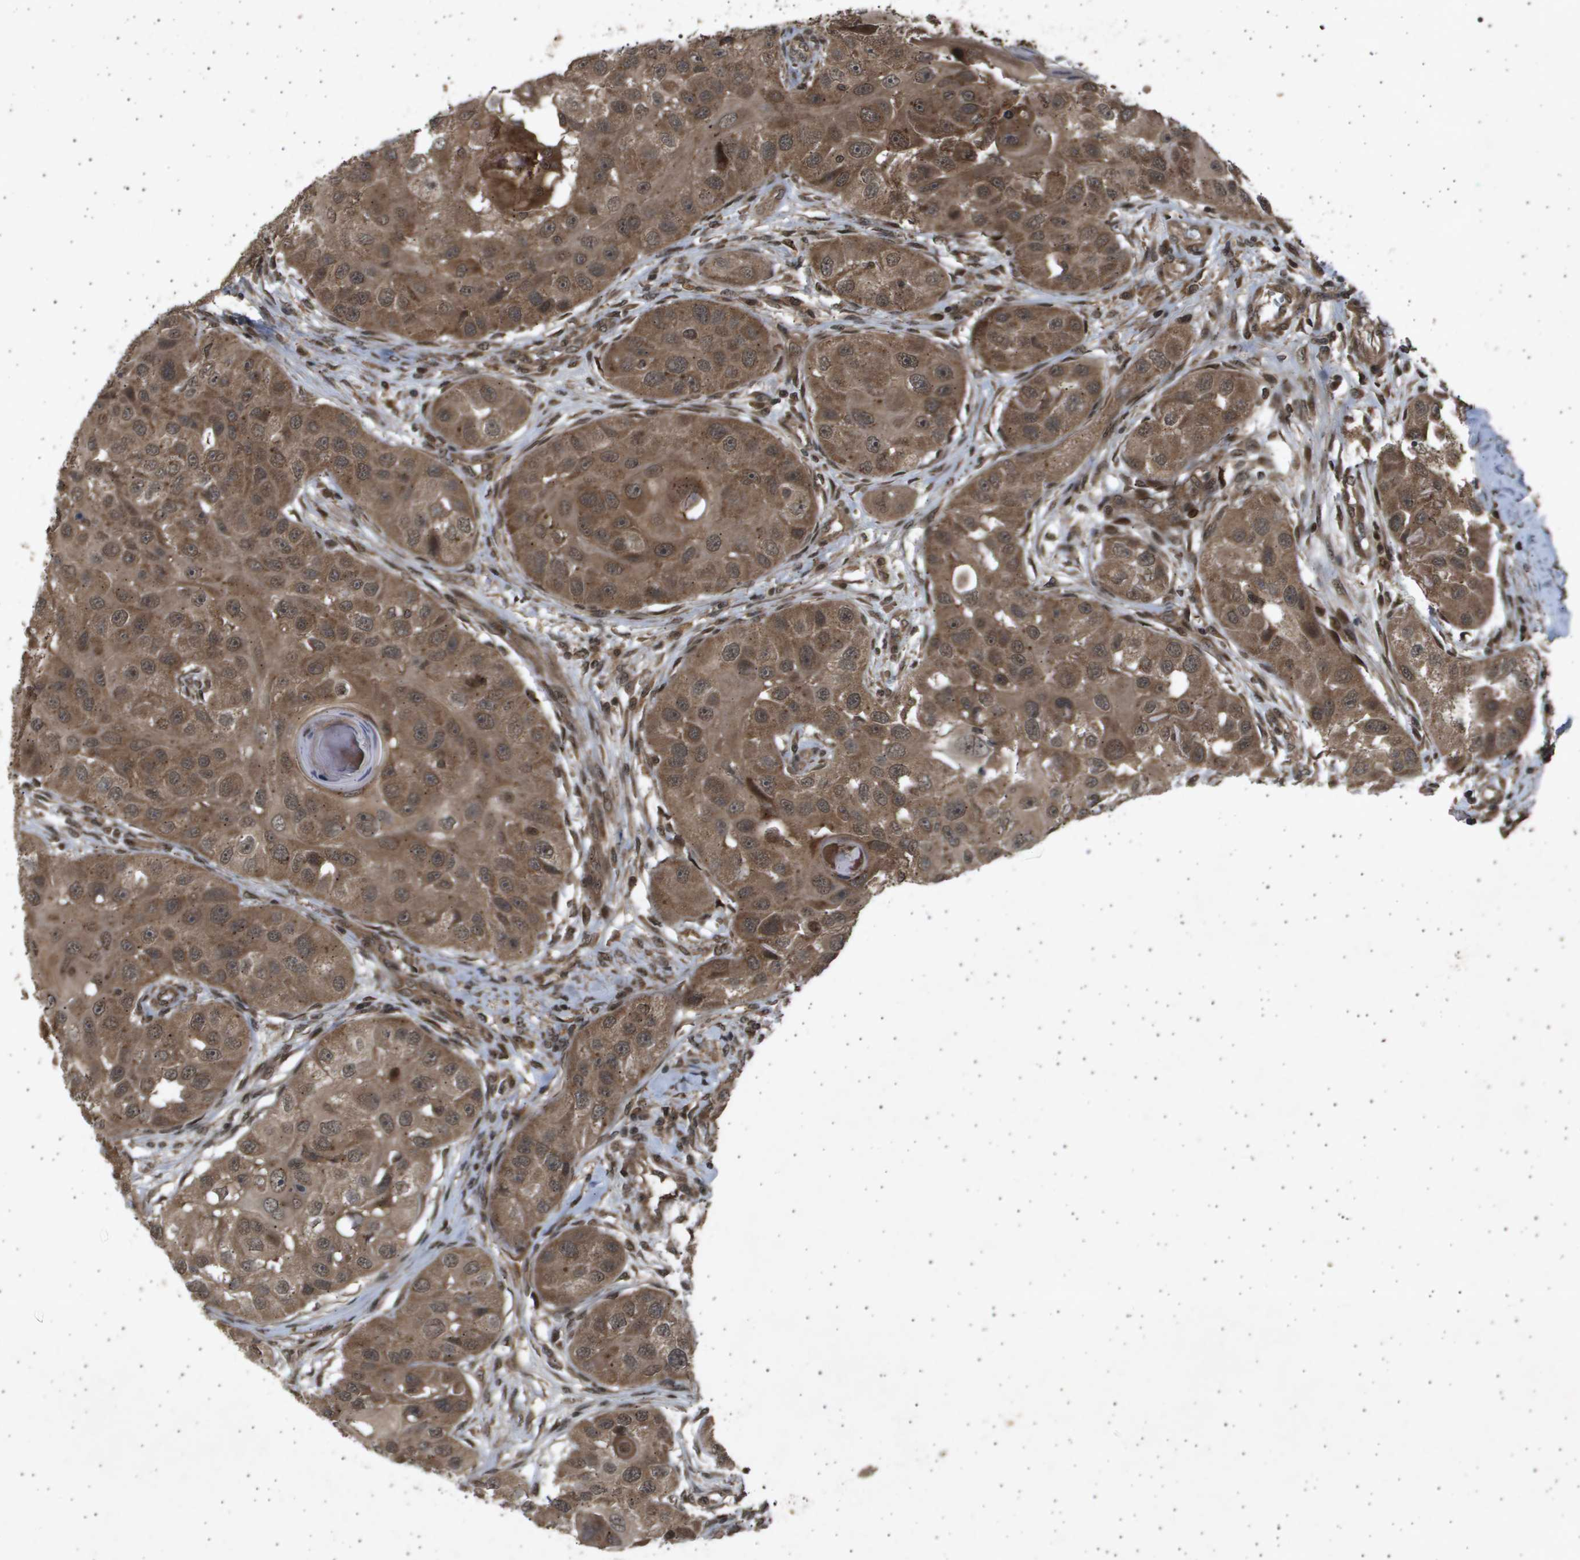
{"staining": {"intensity": "moderate", "quantity": ">75%", "location": "cytoplasmic/membranous,nuclear"}, "tissue": "head and neck cancer", "cell_type": "Tumor cells", "image_type": "cancer", "snomed": [{"axis": "morphology", "description": "Normal tissue, NOS"}, {"axis": "morphology", "description": "Squamous cell carcinoma, NOS"}, {"axis": "topography", "description": "Skeletal muscle"}, {"axis": "topography", "description": "Head-Neck"}], "caption": "Human head and neck squamous cell carcinoma stained for a protein (brown) shows moderate cytoplasmic/membranous and nuclear positive expression in about >75% of tumor cells.", "gene": "TNRC6A", "patient": {"sex": "male", "age": 51}}